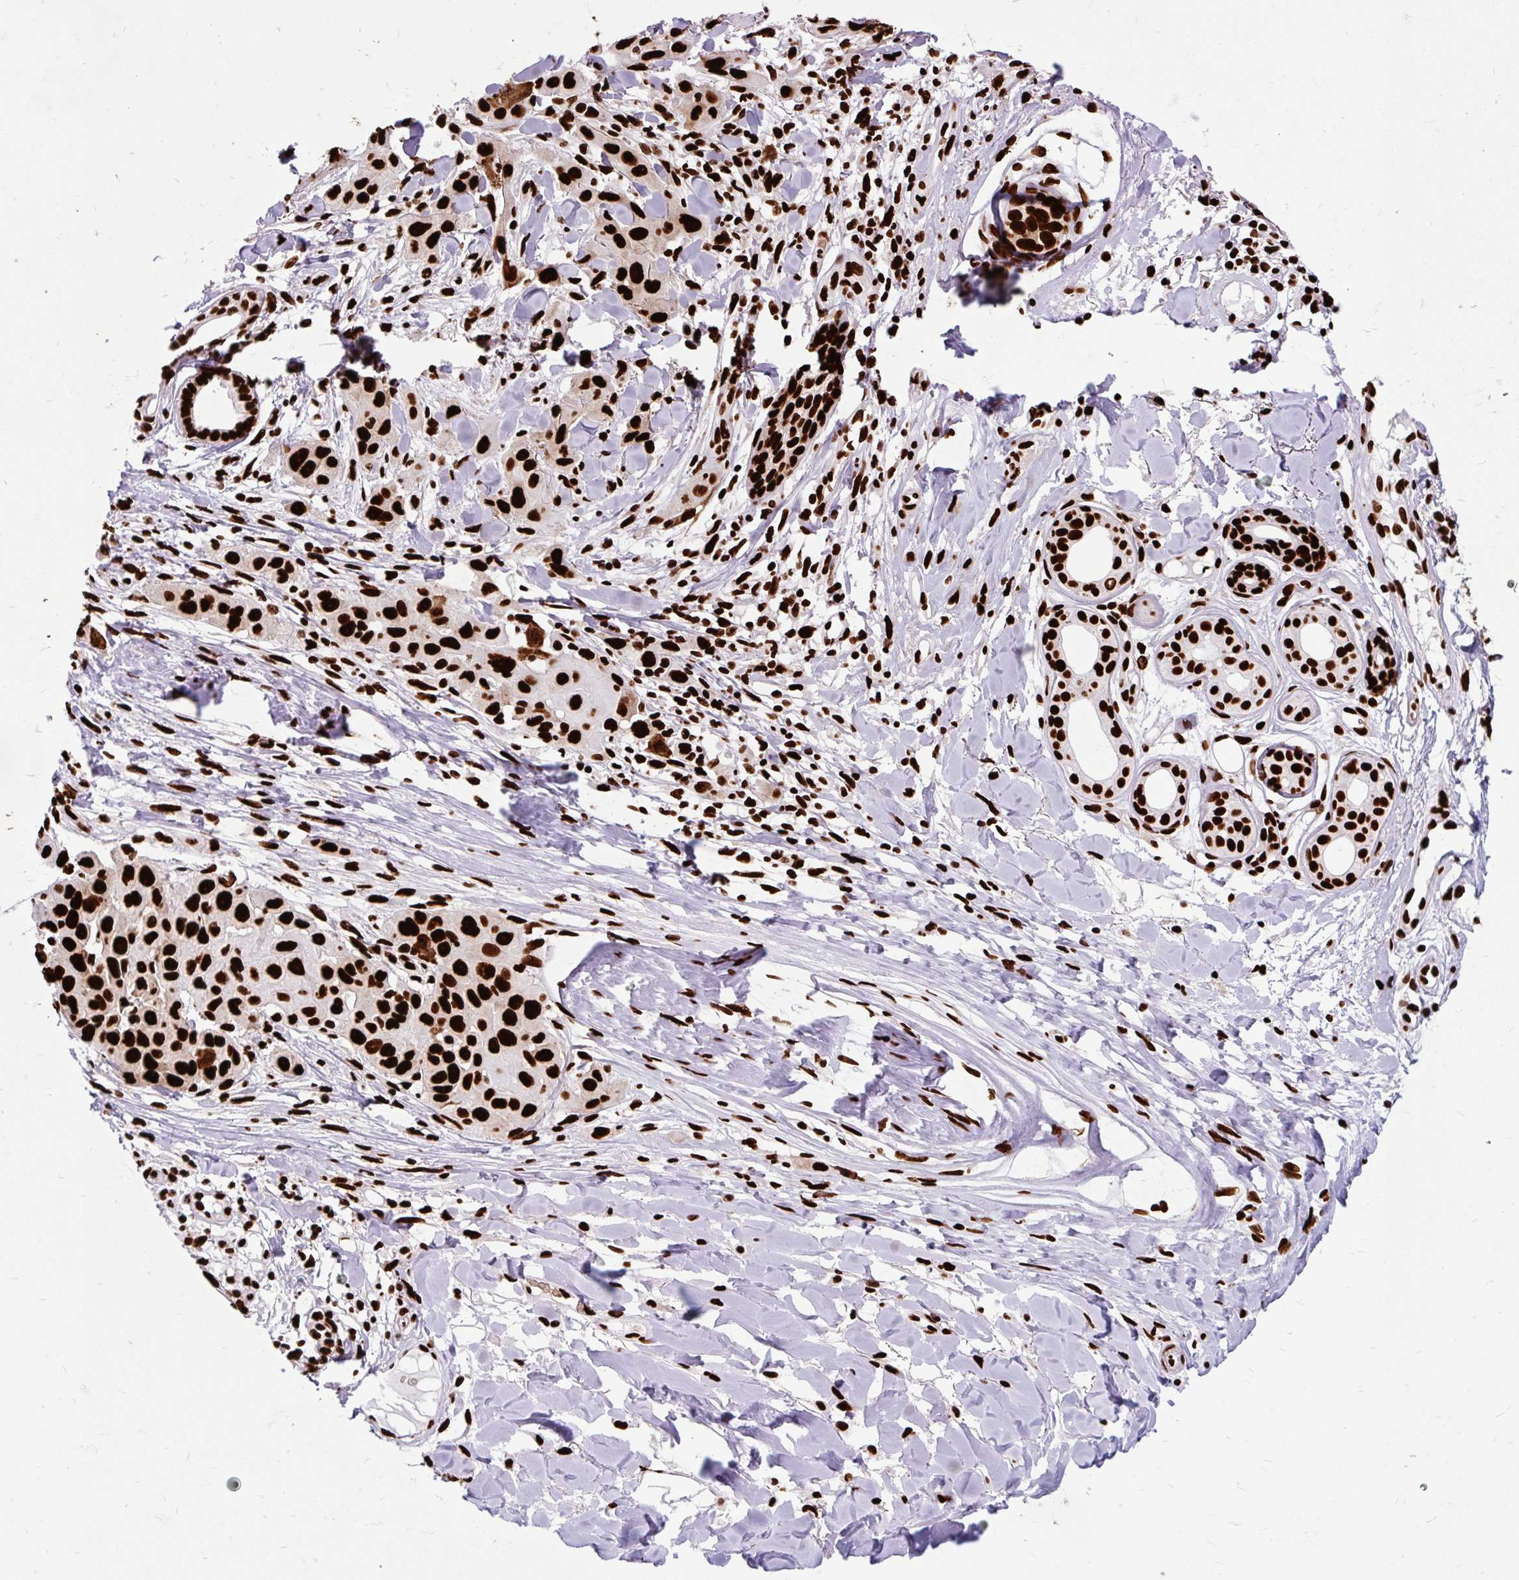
{"staining": {"intensity": "strong", "quantity": ">75%", "location": "nuclear"}, "tissue": "skin cancer", "cell_type": "Tumor cells", "image_type": "cancer", "snomed": [{"axis": "morphology", "description": "Squamous cell carcinoma, NOS"}, {"axis": "topography", "description": "Skin"}], "caption": "Skin squamous cell carcinoma stained with IHC shows strong nuclear staining in about >75% of tumor cells.", "gene": "FUS", "patient": {"sex": "male", "age": 63}}